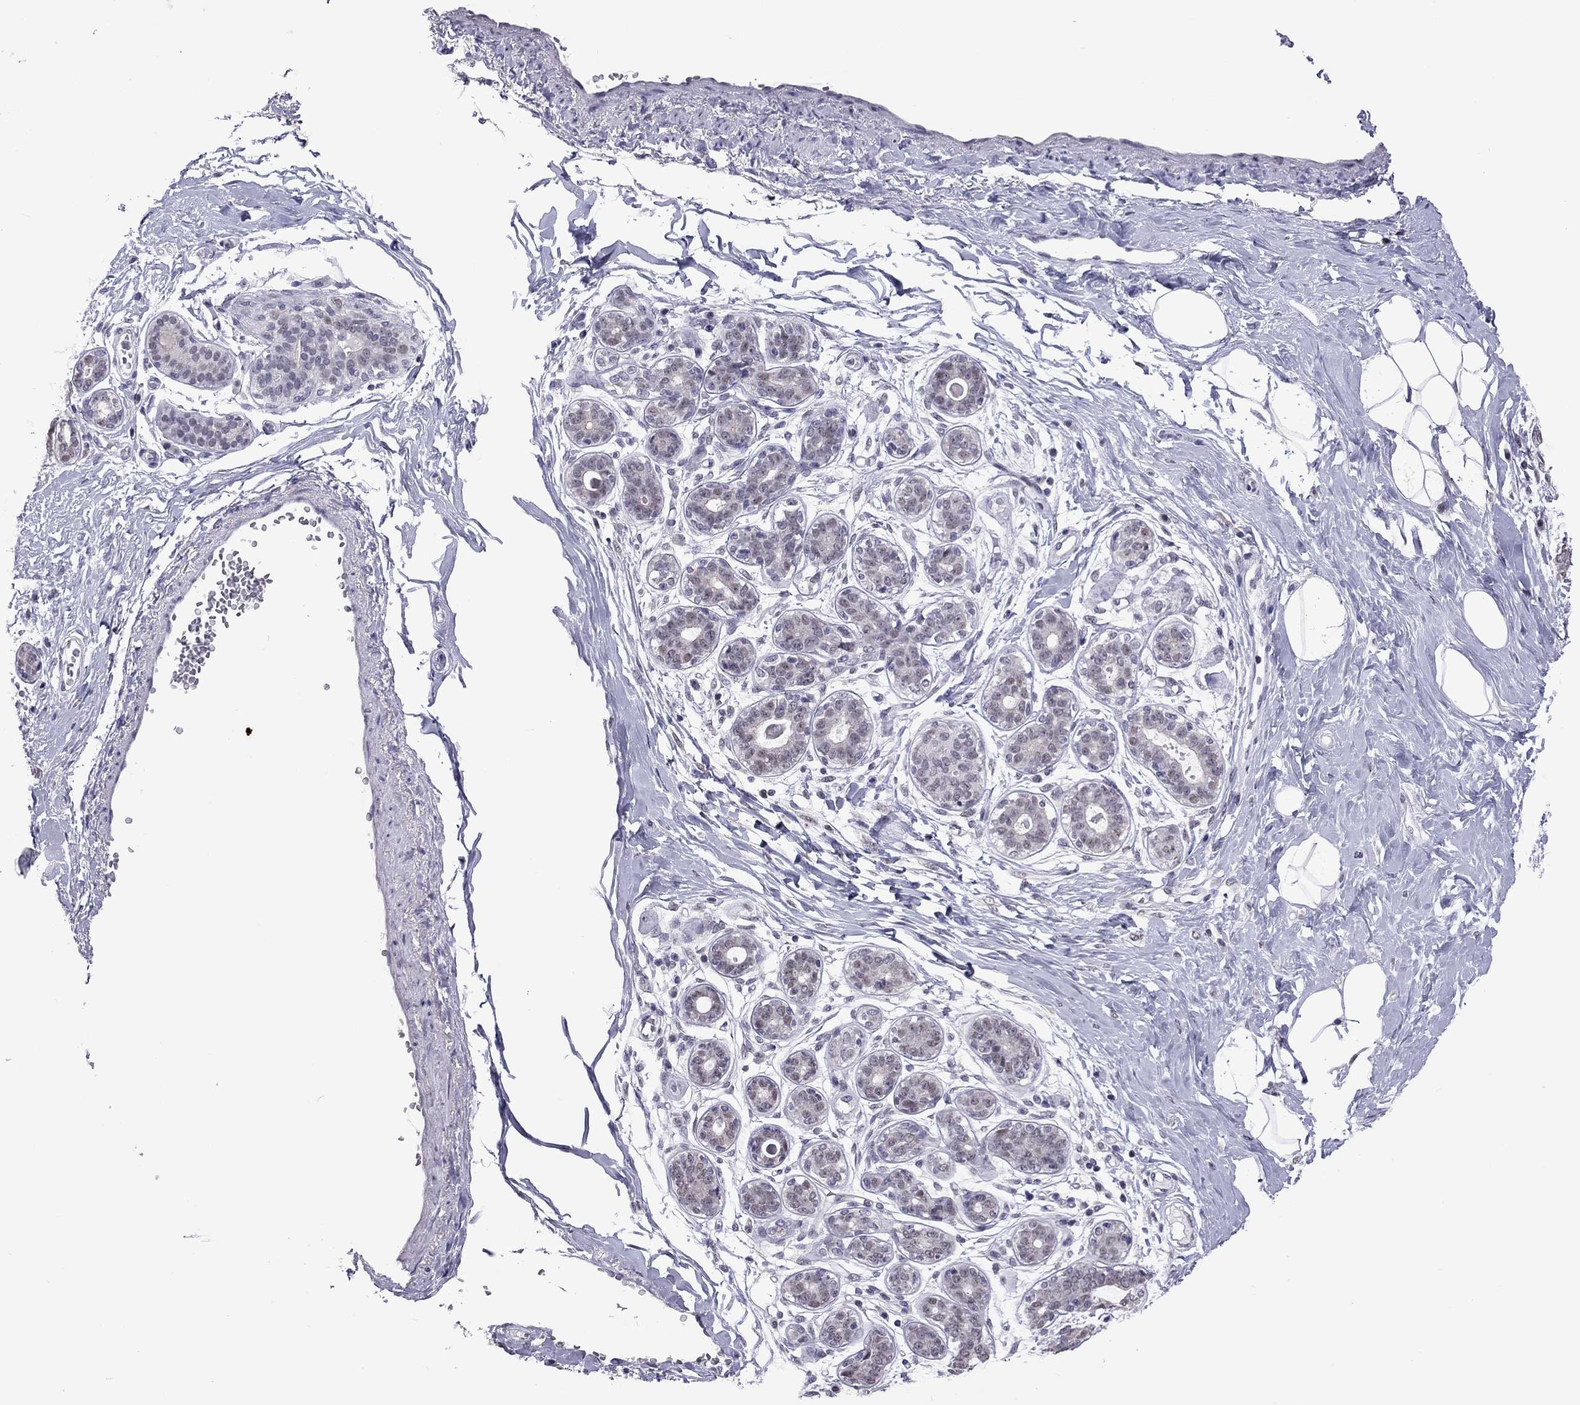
{"staining": {"intensity": "negative", "quantity": "none", "location": "none"}, "tissue": "breast", "cell_type": "Adipocytes", "image_type": "normal", "snomed": [{"axis": "morphology", "description": "Normal tissue, NOS"}, {"axis": "topography", "description": "Skin"}, {"axis": "topography", "description": "Breast"}], "caption": "This image is of unremarkable breast stained with IHC to label a protein in brown with the nuclei are counter-stained blue. There is no expression in adipocytes.", "gene": "PPP1R3A", "patient": {"sex": "female", "age": 43}}